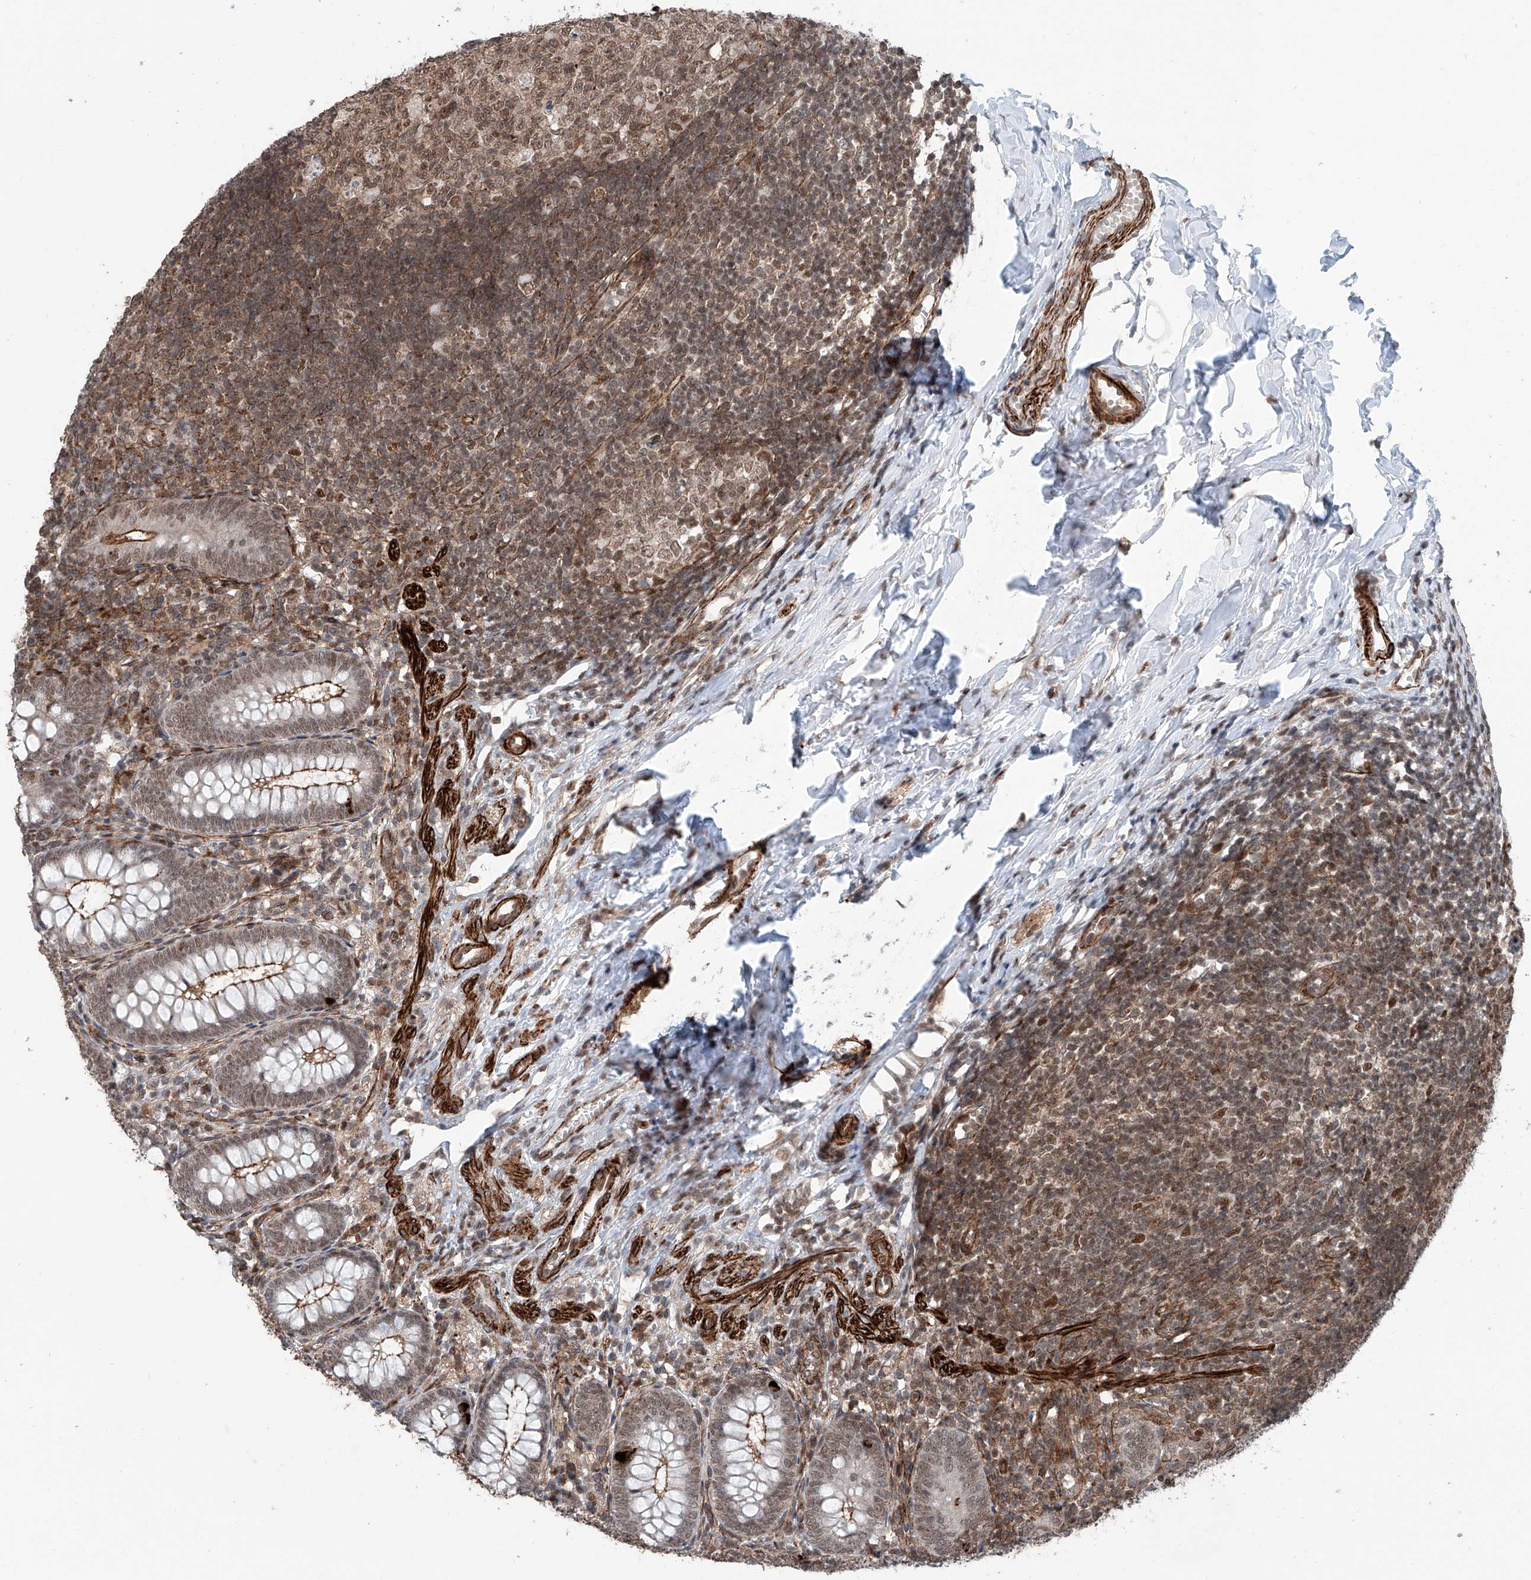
{"staining": {"intensity": "moderate", "quantity": ">75%", "location": "cytoplasmic/membranous,nuclear"}, "tissue": "appendix", "cell_type": "Glandular cells", "image_type": "normal", "snomed": [{"axis": "morphology", "description": "Normal tissue, NOS"}, {"axis": "topography", "description": "Appendix"}], "caption": "Appendix stained with DAB (3,3'-diaminobenzidine) immunohistochemistry demonstrates medium levels of moderate cytoplasmic/membranous,nuclear staining in about >75% of glandular cells. (DAB (3,3'-diaminobenzidine) IHC, brown staining for protein, blue staining for nuclei).", "gene": "SDE2", "patient": {"sex": "male", "age": 14}}